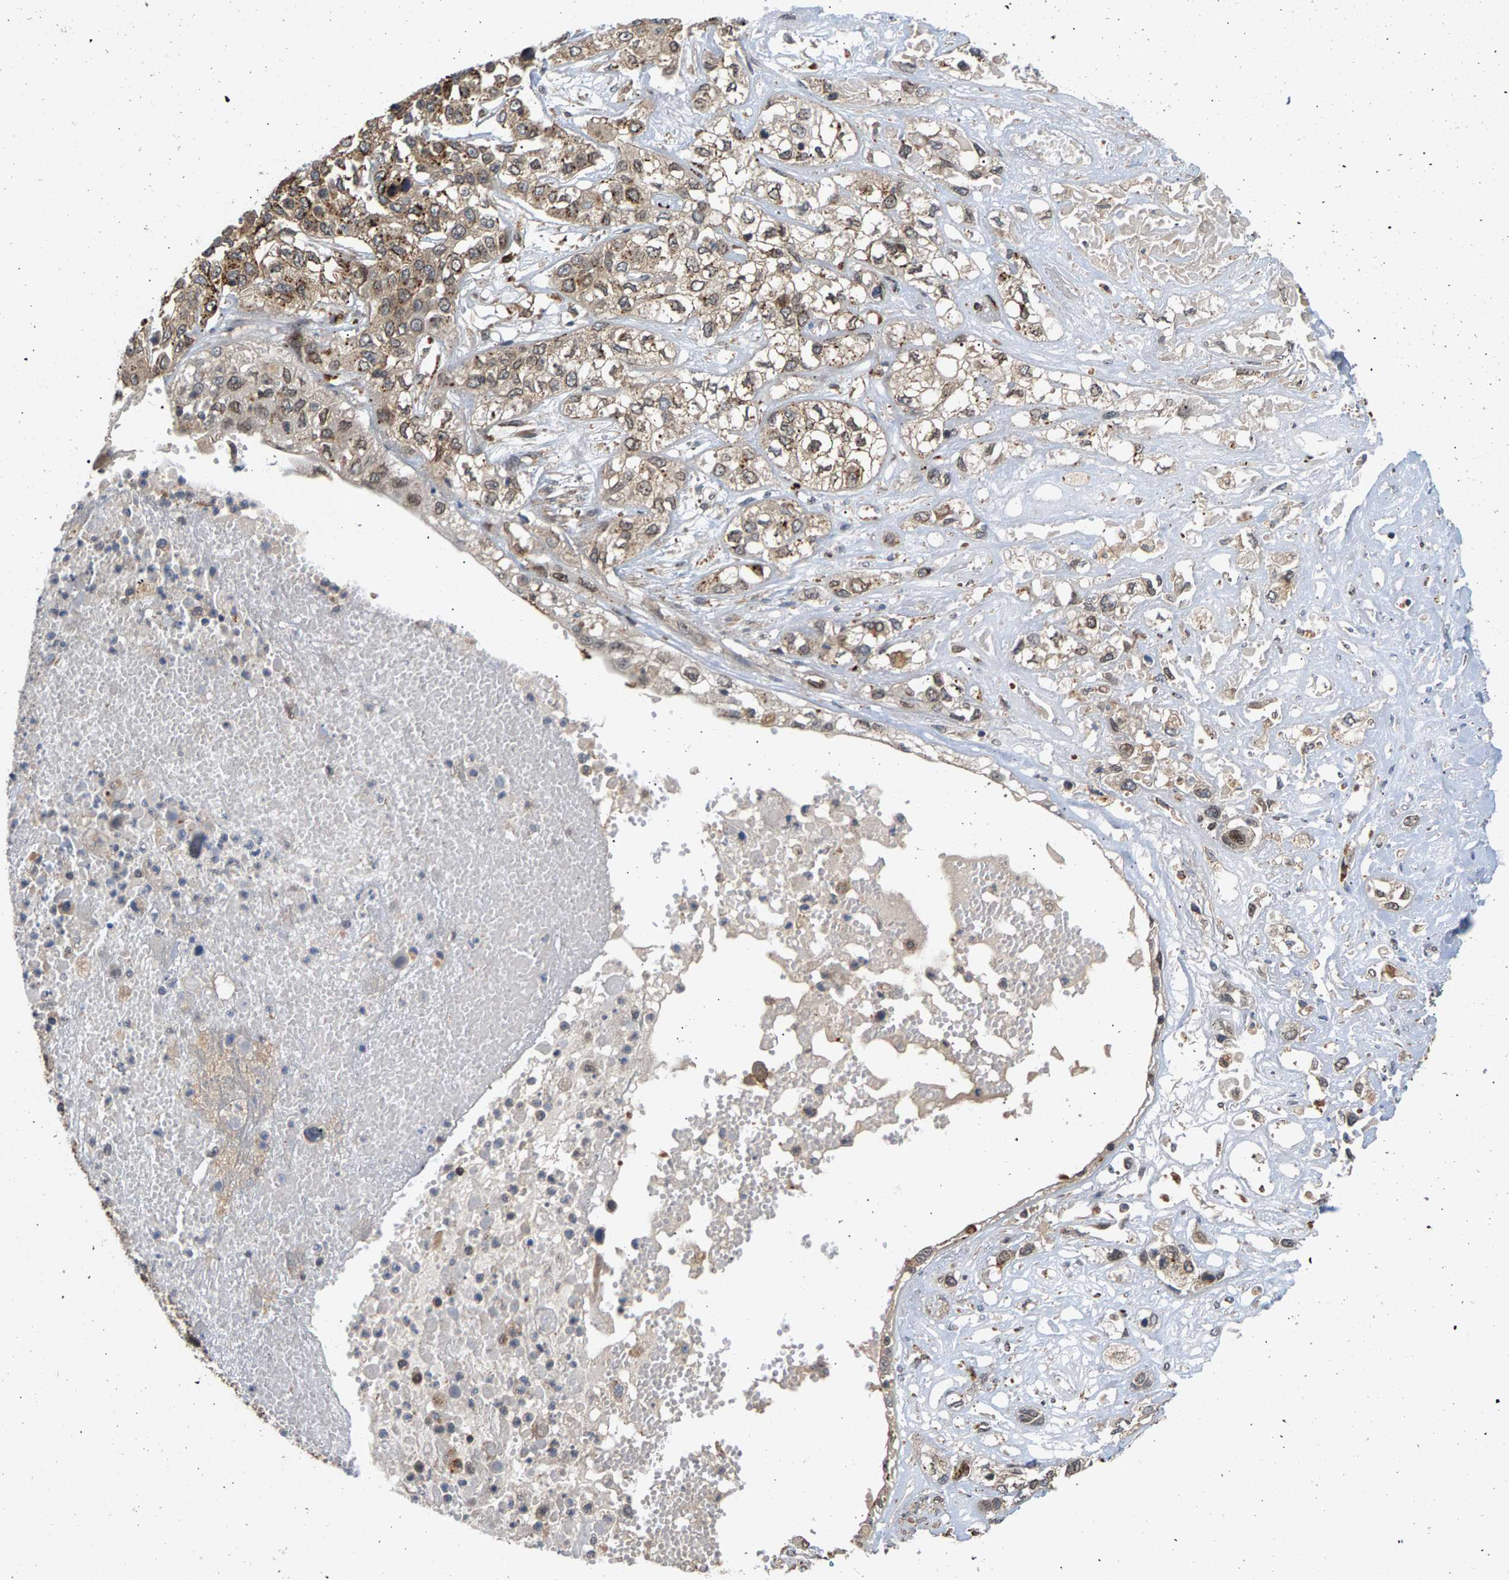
{"staining": {"intensity": "weak", "quantity": ">75%", "location": "cytoplasmic/membranous"}, "tissue": "lung cancer", "cell_type": "Tumor cells", "image_type": "cancer", "snomed": [{"axis": "morphology", "description": "Squamous cell carcinoma, NOS"}, {"axis": "topography", "description": "Lung"}], "caption": "Approximately >75% of tumor cells in human lung cancer show weak cytoplasmic/membranous protein positivity as visualized by brown immunohistochemical staining.", "gene": "MAP2K5", "patient": {"sex": "male", "age": 71}}